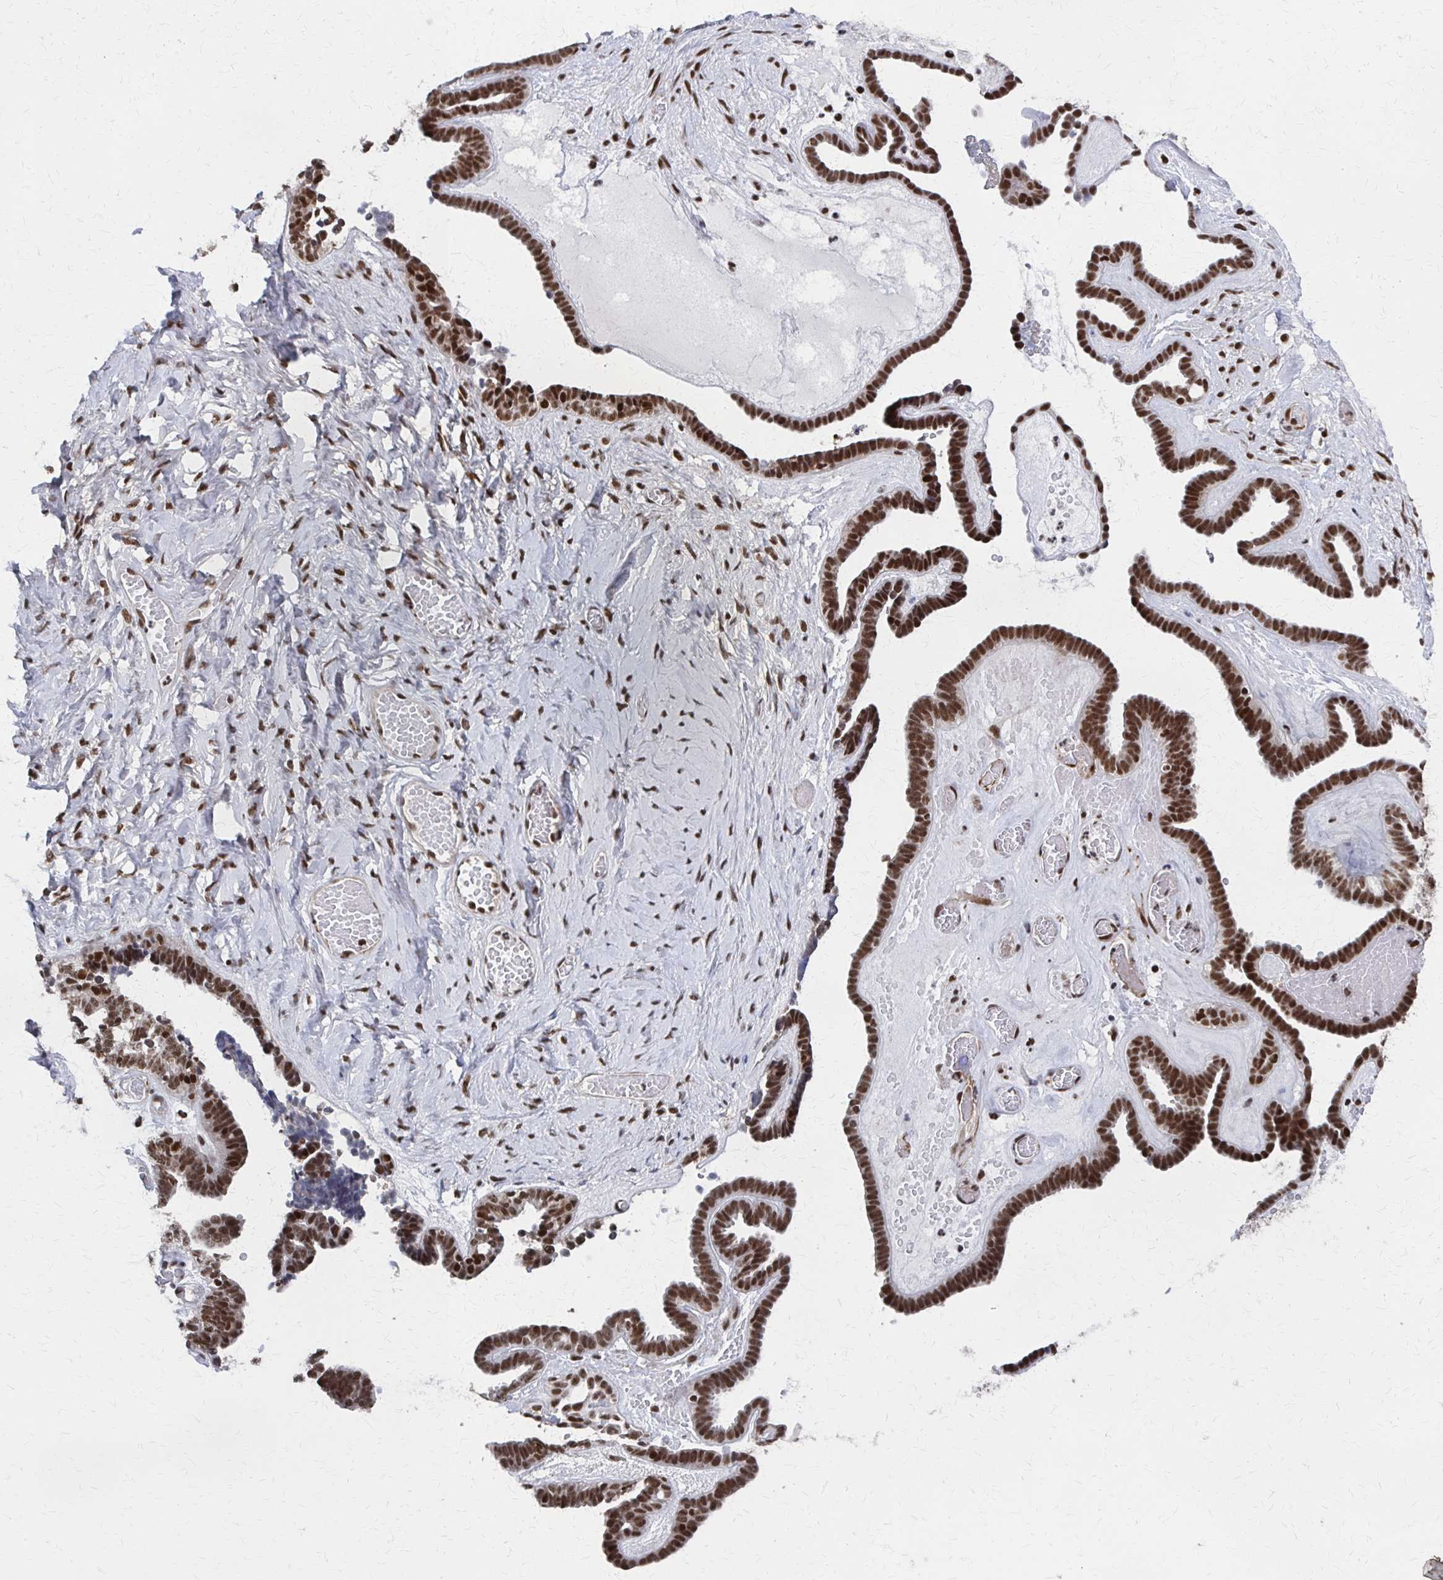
{"staining": {"intensity": "strong", "quantity": ">75%", "location": "nuclear"}, "tissue": "ovarian cancer", "cell_type": "Tumor cells", "image_type": "cancer", "snomed": [{"axis": "morphology", "description": "Cystadenocarcinoma, serous, NOS"}, {"axis": "topography", "description": "Ovary"}], "caption": "A brown stain shows strong nuclear staining of a protein in serous cystadenocarcinoma (ovarian) tumor cells.", "gene": "GTF2B", "patient": {"sex": "female", "age": 71}}